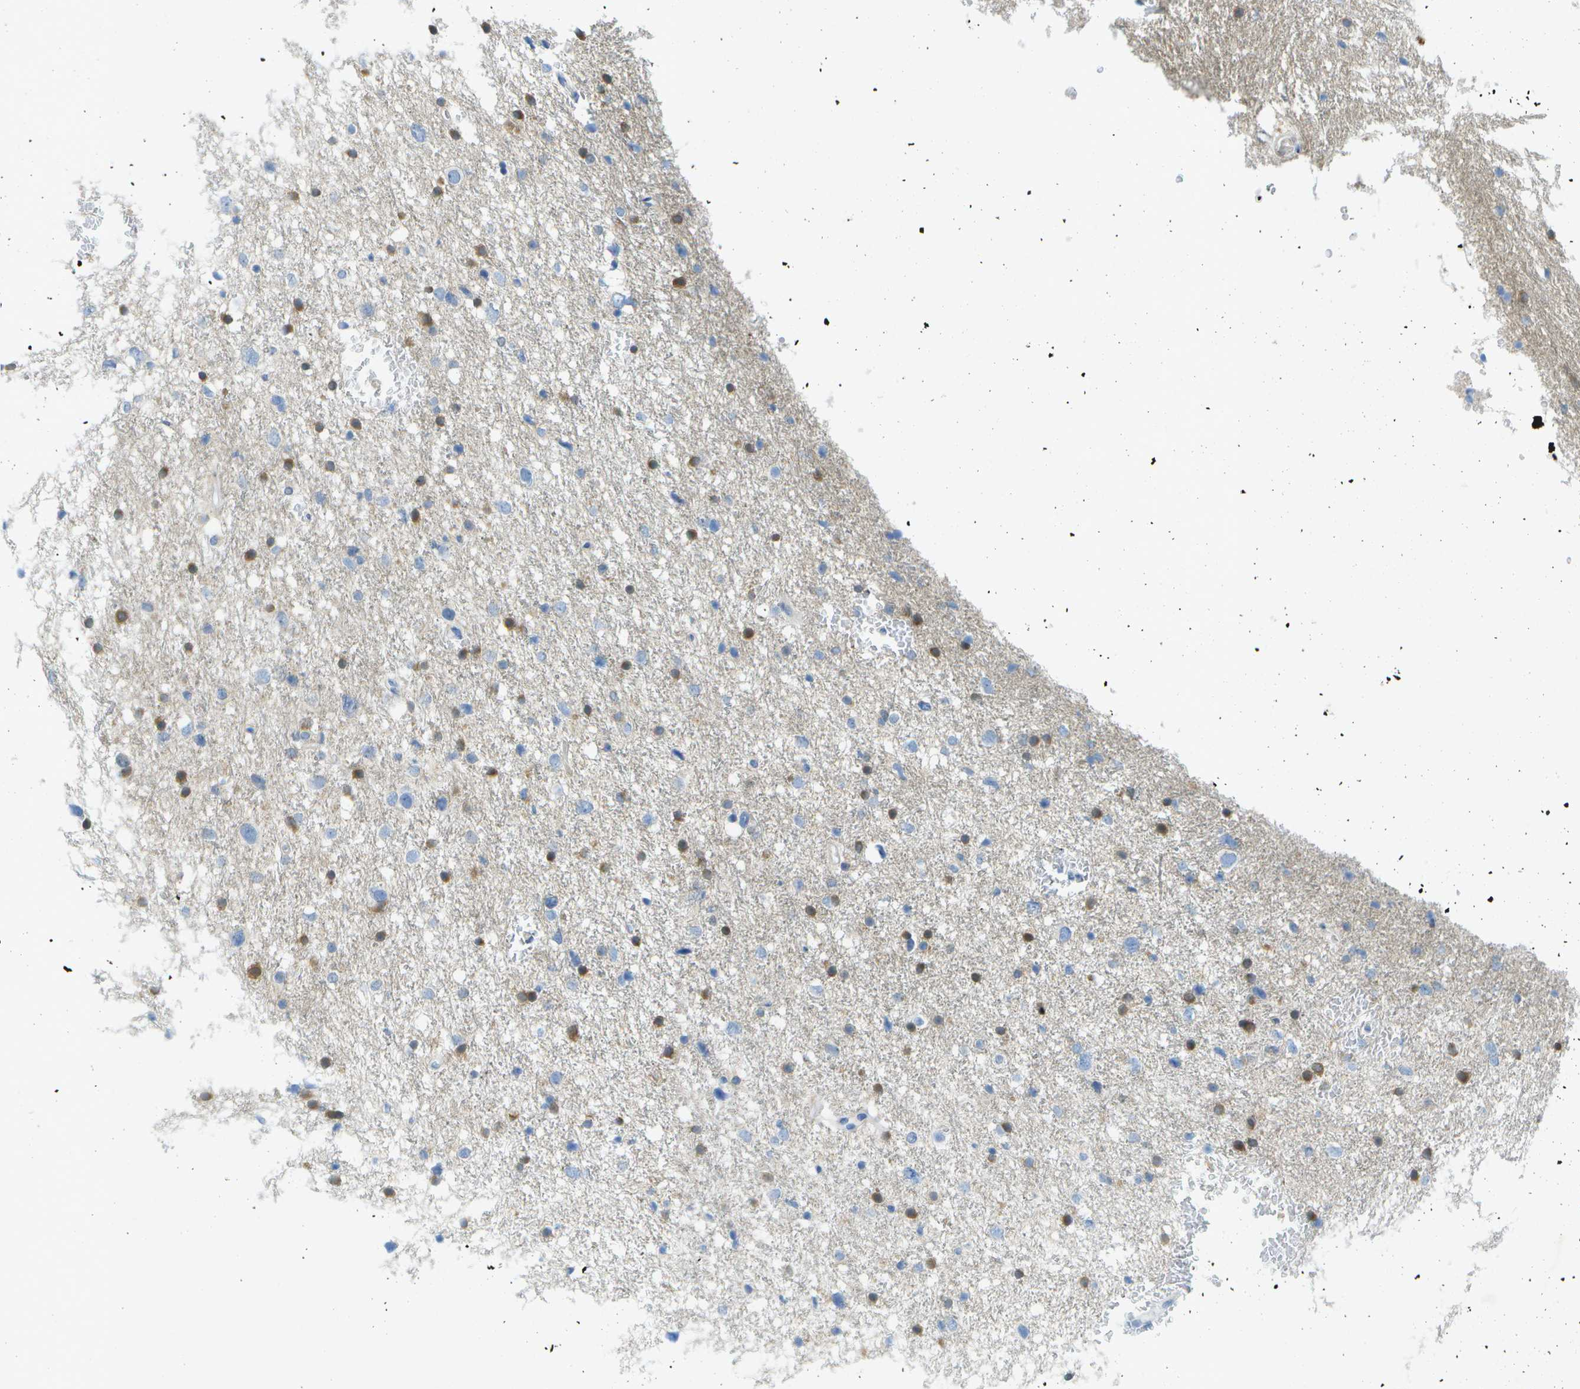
{"staining": {"intensity": "moderate", "quantity": "<25%", "location": "cytoplasmic/membranous"}, "tissue": "glioma", "cell_type": "Tumor cells", "image_type": "cancer", "snomed": [{"axis": "morphology", "description": "Glioma, malignant, Low grade"}, {"axis": "topography", "description": "Brain"}], "caption": "Immunohistochemical staining of malignant glioma (low-grade) reveals low levels of moderate cytoplasmic/membranous expression in about <25% of tumor cells.", "gene": "WNK2", "patient": {"sex": "female", "age": 37}}